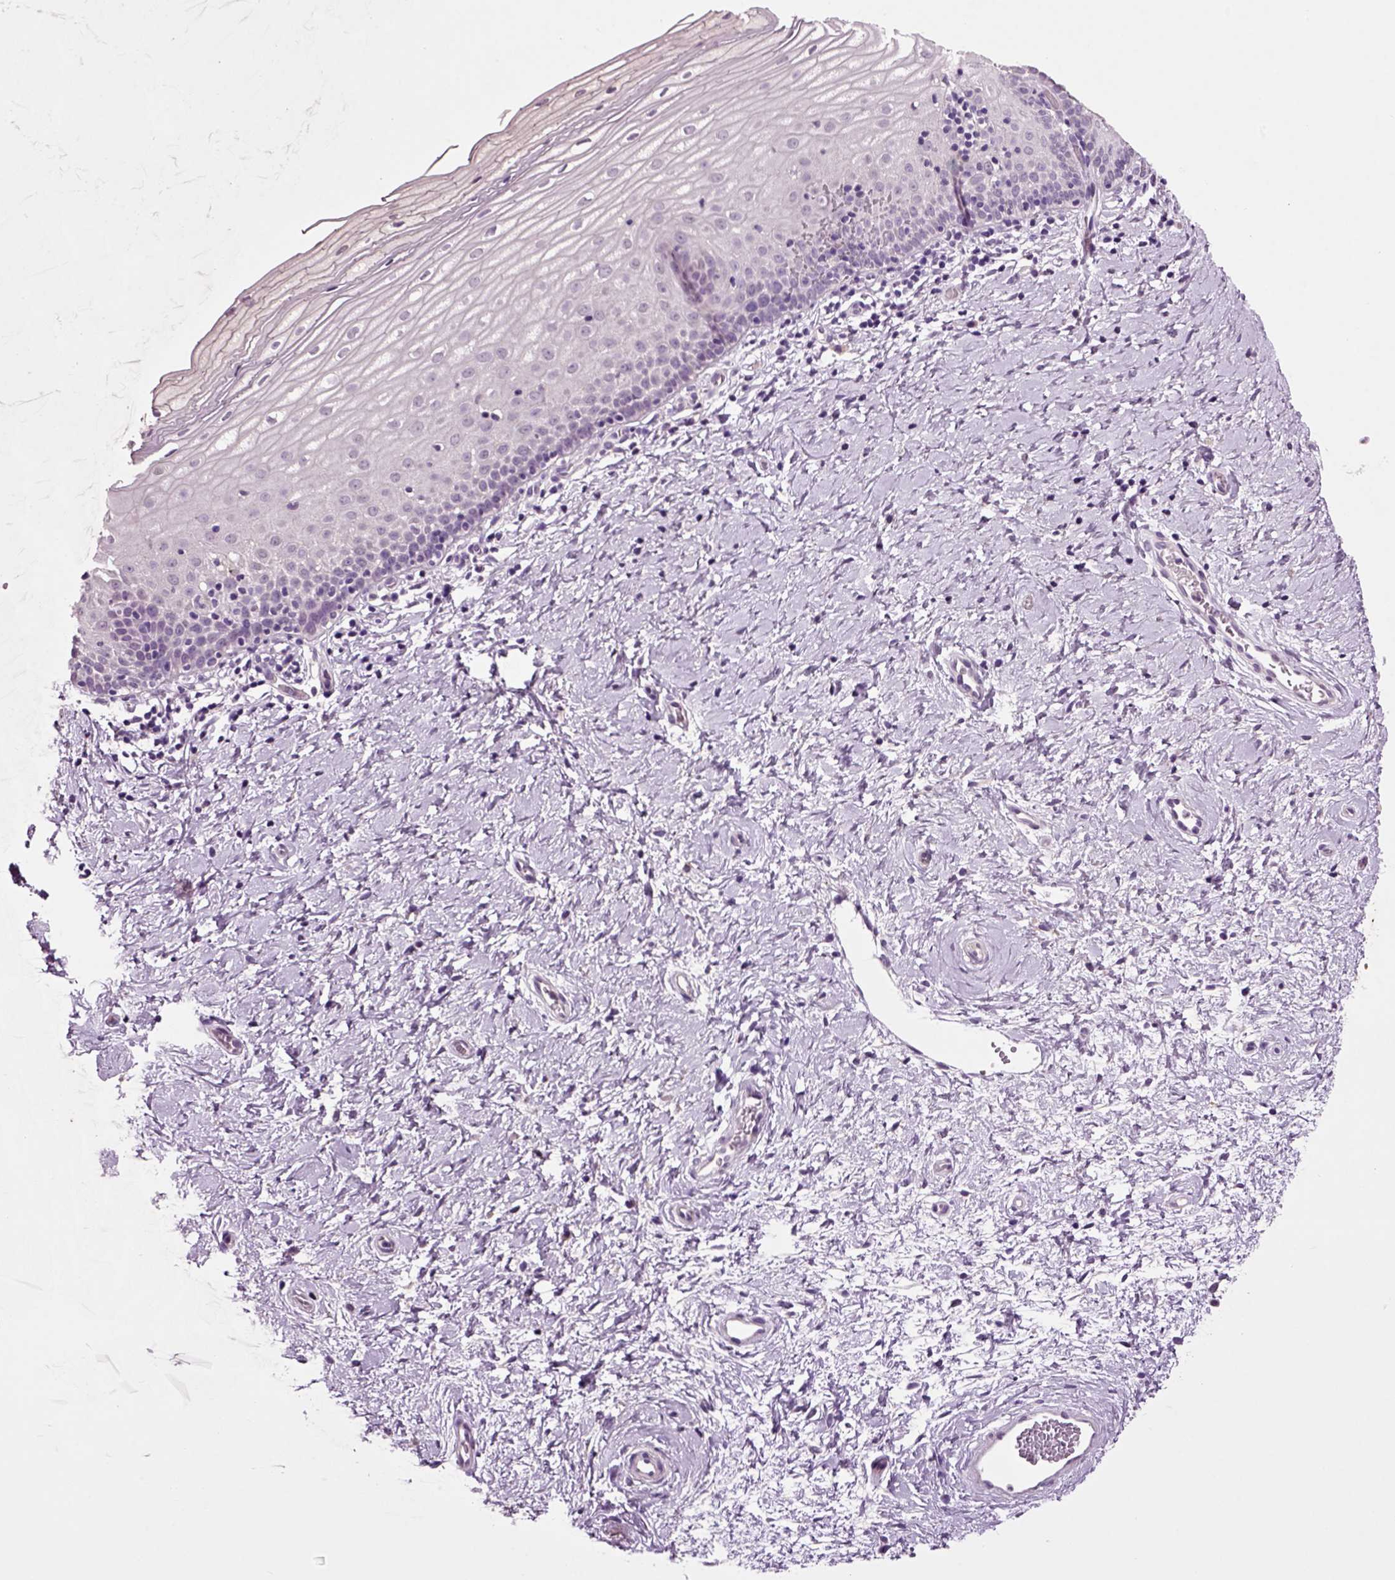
{"staining": {"intensity": "negative", "quantity": "none", "location": "none"}, "tissue": "cervix", "cell_type": "Glandular cells", "image_type": "normal", "snomed": [{"axis": "morphology", "description": "Normal tissue, NOS"}, {"axis": "topography", "description": "Cervix"}], "caption": "This histopathology image is of unremarkable cervix stained with immunohistochemistry to label a protein in brown with the nuclei are counter-stained blue. There is no positivity in glandular cells.", "gene": "CRHR1", "patient": {"sex": "female", "age": 37}}